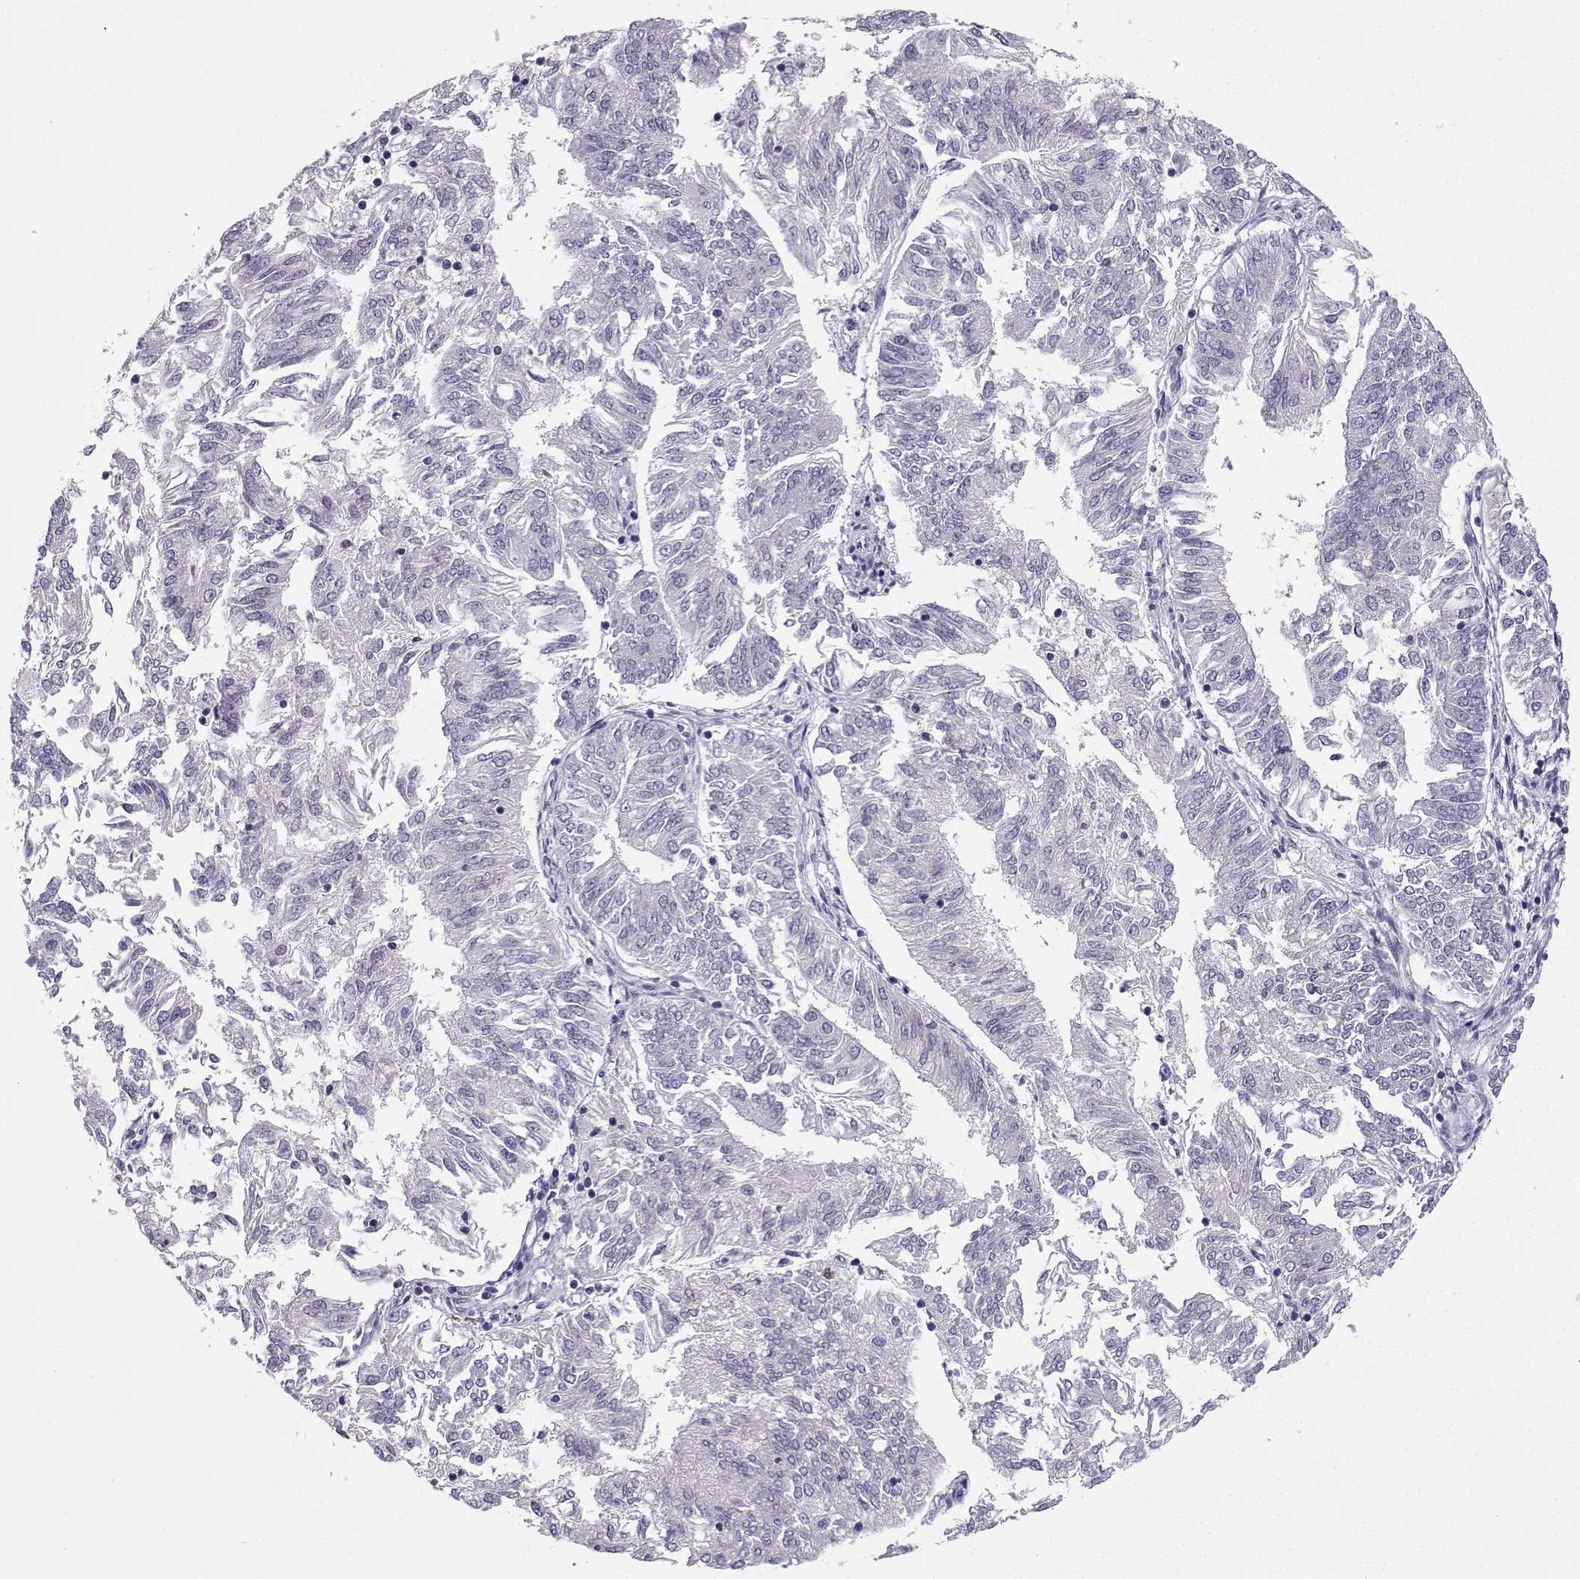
{"staining": {"intensity": "negative", "quantity": "none", "location": "none"}, "tissue": "endometrial cancer", "cell_type": "Tumor cells", "image_type": "cancer", "snomed": [{"axis": "morphology", "description": "Adenocarcinoma, NOS"}, {"axis": "topography", "description": "Endometrium"}], "caption": "Tumor cells are negative for protein expression in human endometrial adenocarcinoma. (Stains: DAB immunohistochemistry with hematoxylin counter stain, Microscopy: brightfield microscopy at high magnification).", "gene": "TBR1", "patient": {"sex": "female", "age": 58}}